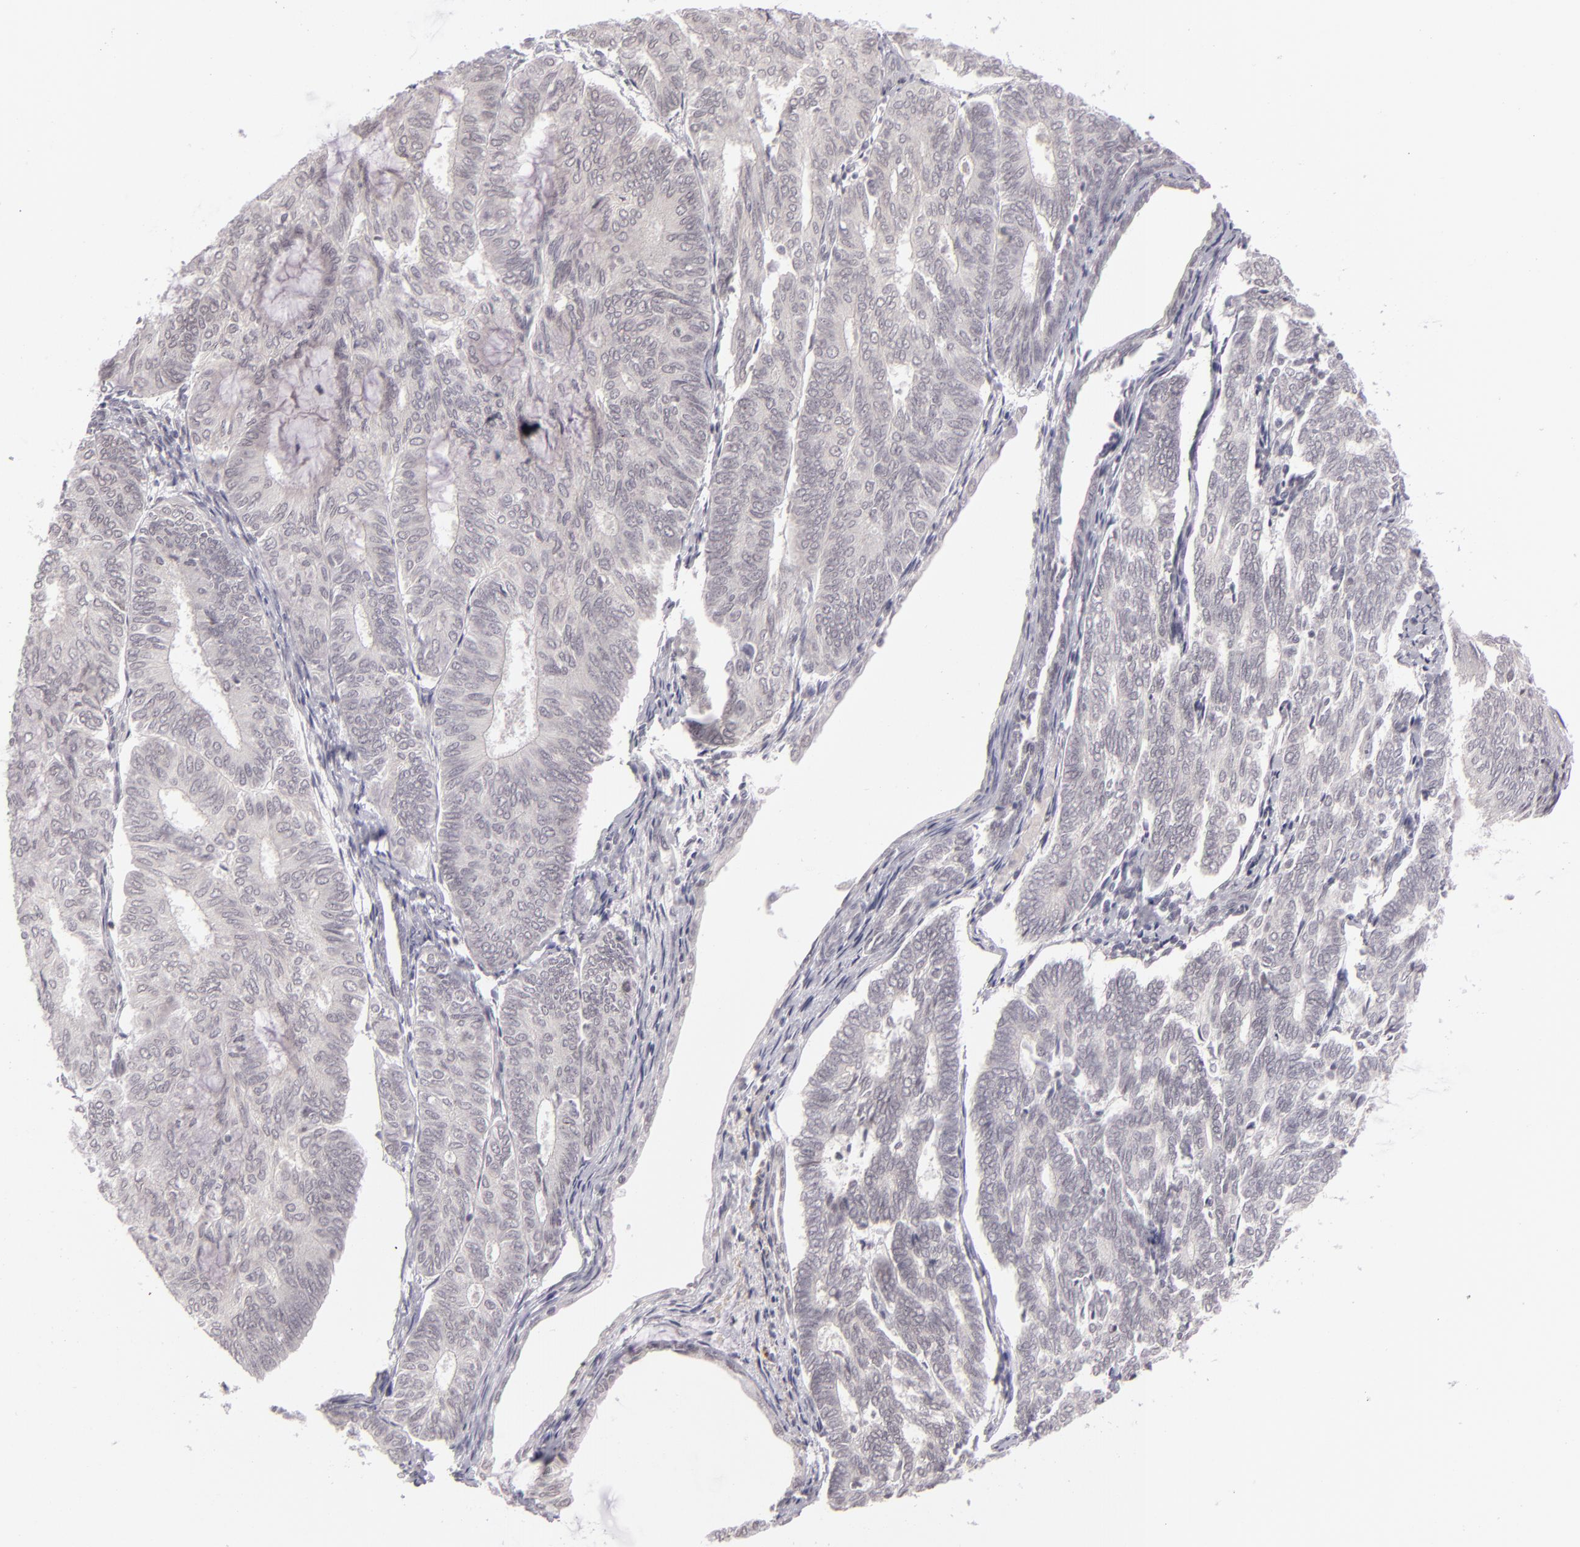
{"staining": {"intensity": "negative", "quantity": "none", "location": "none"}, "tissue": "endometrial cancer", "cell_type": "Tumor cells", "image_type": "cancer", "snomed": [{"axis": "morphology", "description": "Adenocarcinoma, NOS"}, {"axis": "topography", "description": "Endometrium"}], "caption": "A high-resolution photomicrograph shows immunohistochemistry (IHC) staining of endometrial cancer, which reveals no significant positivity in tumor cells. Brightfield microscopy of IHC stained with DAB (brown) and hematoxylin (blue), captured at high magnification.", "gene": "ZNF205", "patient": {"sex": "female", "age": 59}}